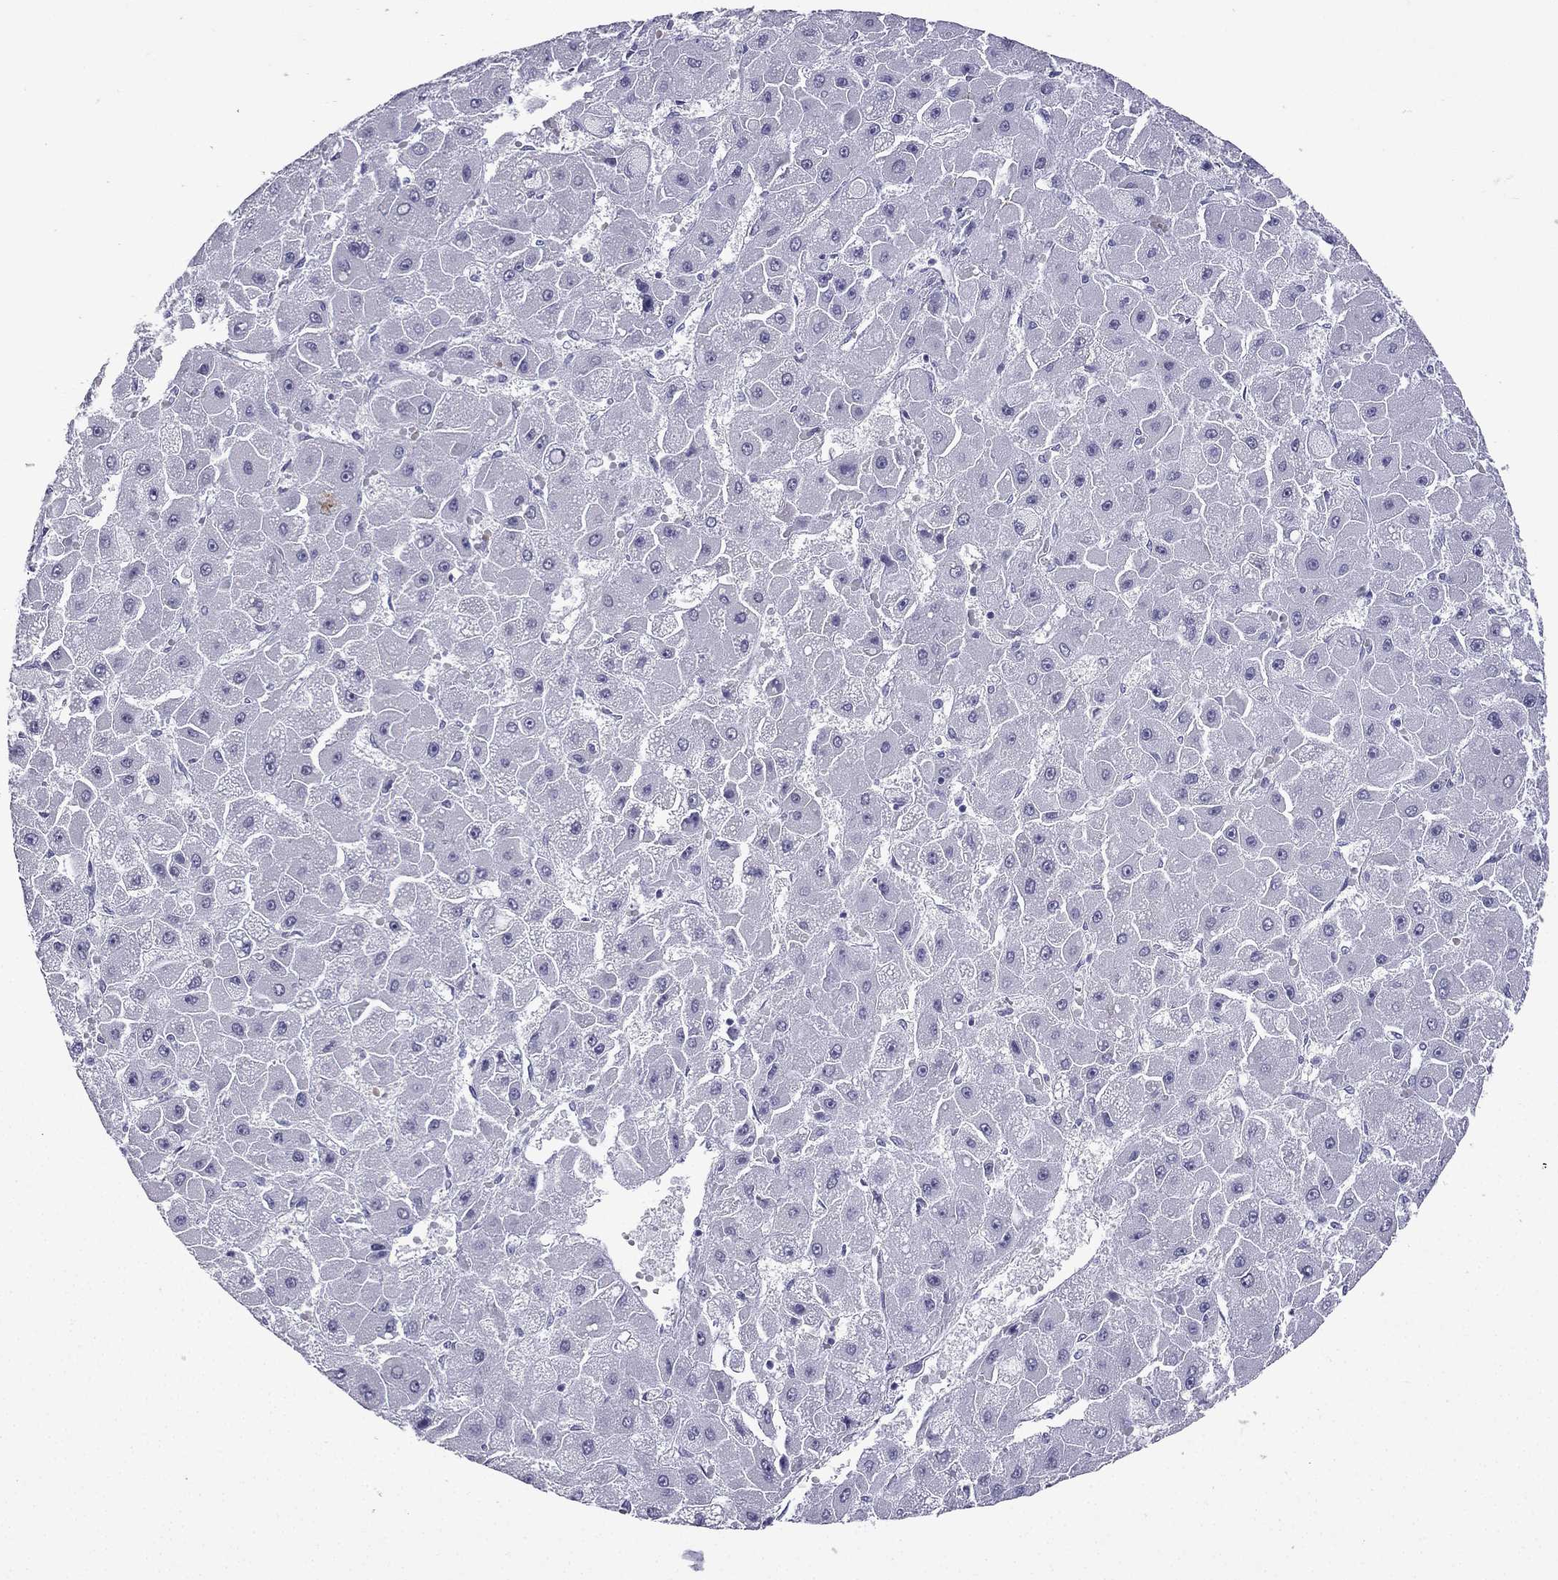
{"staining": {"intensity": "negative", "quantity": "none", "location": "none"}, "tissue": "liver cancer", "cell_type": "Tumor cells", "image_type": "cancer", "snomed": [{"axis": "morphology", "description": "Carcinoma, Hepatocellular, NOS"}, {"axis": "topography", "description": "Liver"}], "caption": "Immunohistochemistry (IHC) of human liver cancer displays no staining in tumor cells. The staining is performed using DAB (3,3'-diaminobenzidine) brown chromogen with nuclei counter-stained in using hematoxylin.", "gene": "GJA8", "patient": {"sex": "female", "age": 25}}